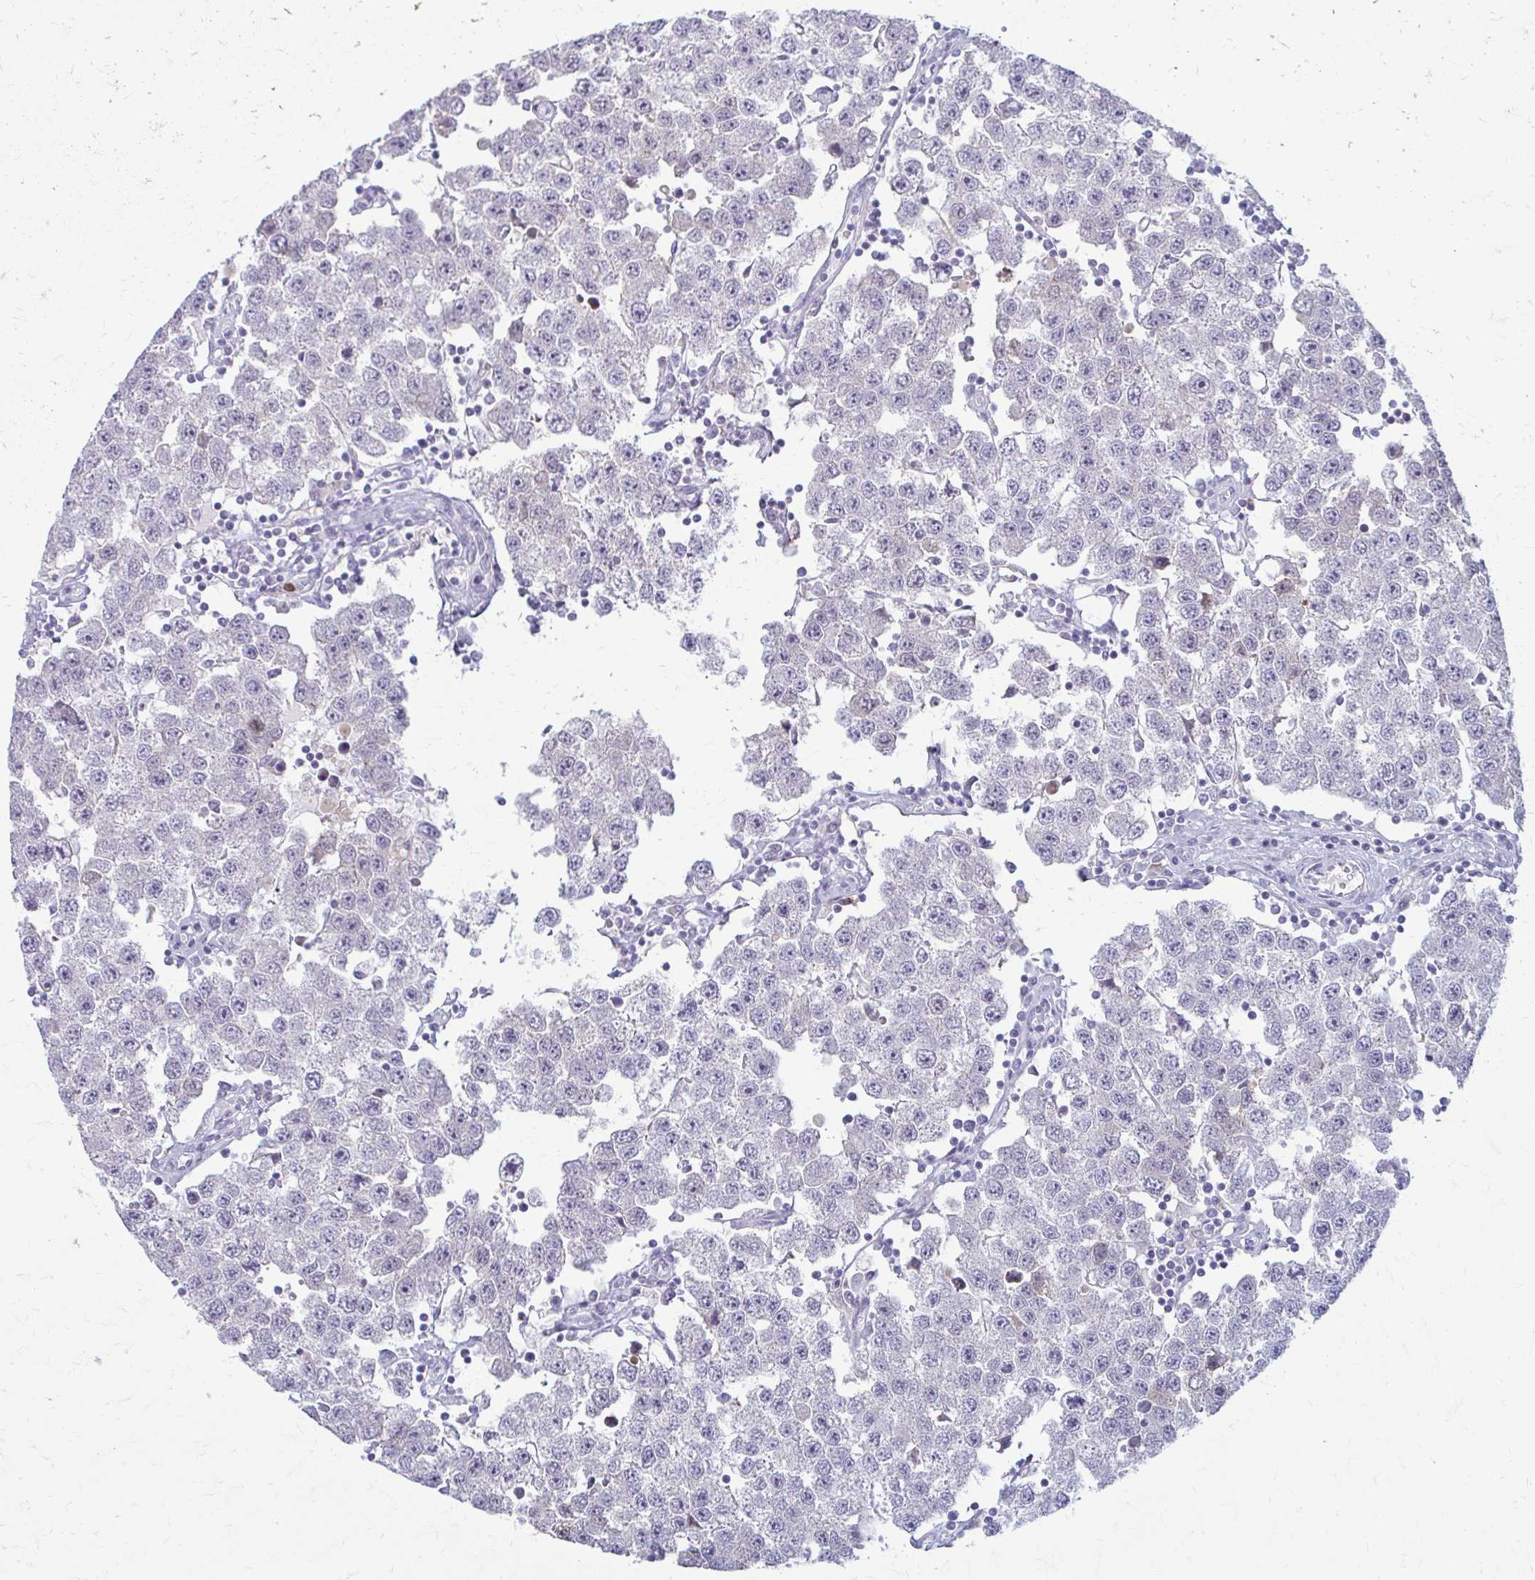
{"staining": {"intensity": "negative", "quantity": "none", "location": "none"}, "tissue": "testis cancer", "cell_type": "Tumor cells", "image_type": "cancer", "snomed": [{"axis": "morphology", "description": "Seminoma, NOS"}, {"axis": "topography", "description": "Testis"}], "caption": "Tumor cells show no significant expression in seminoma (testis).", "gene": "LDLRAP1", "patient": {"sex": "male", "age": 34}}